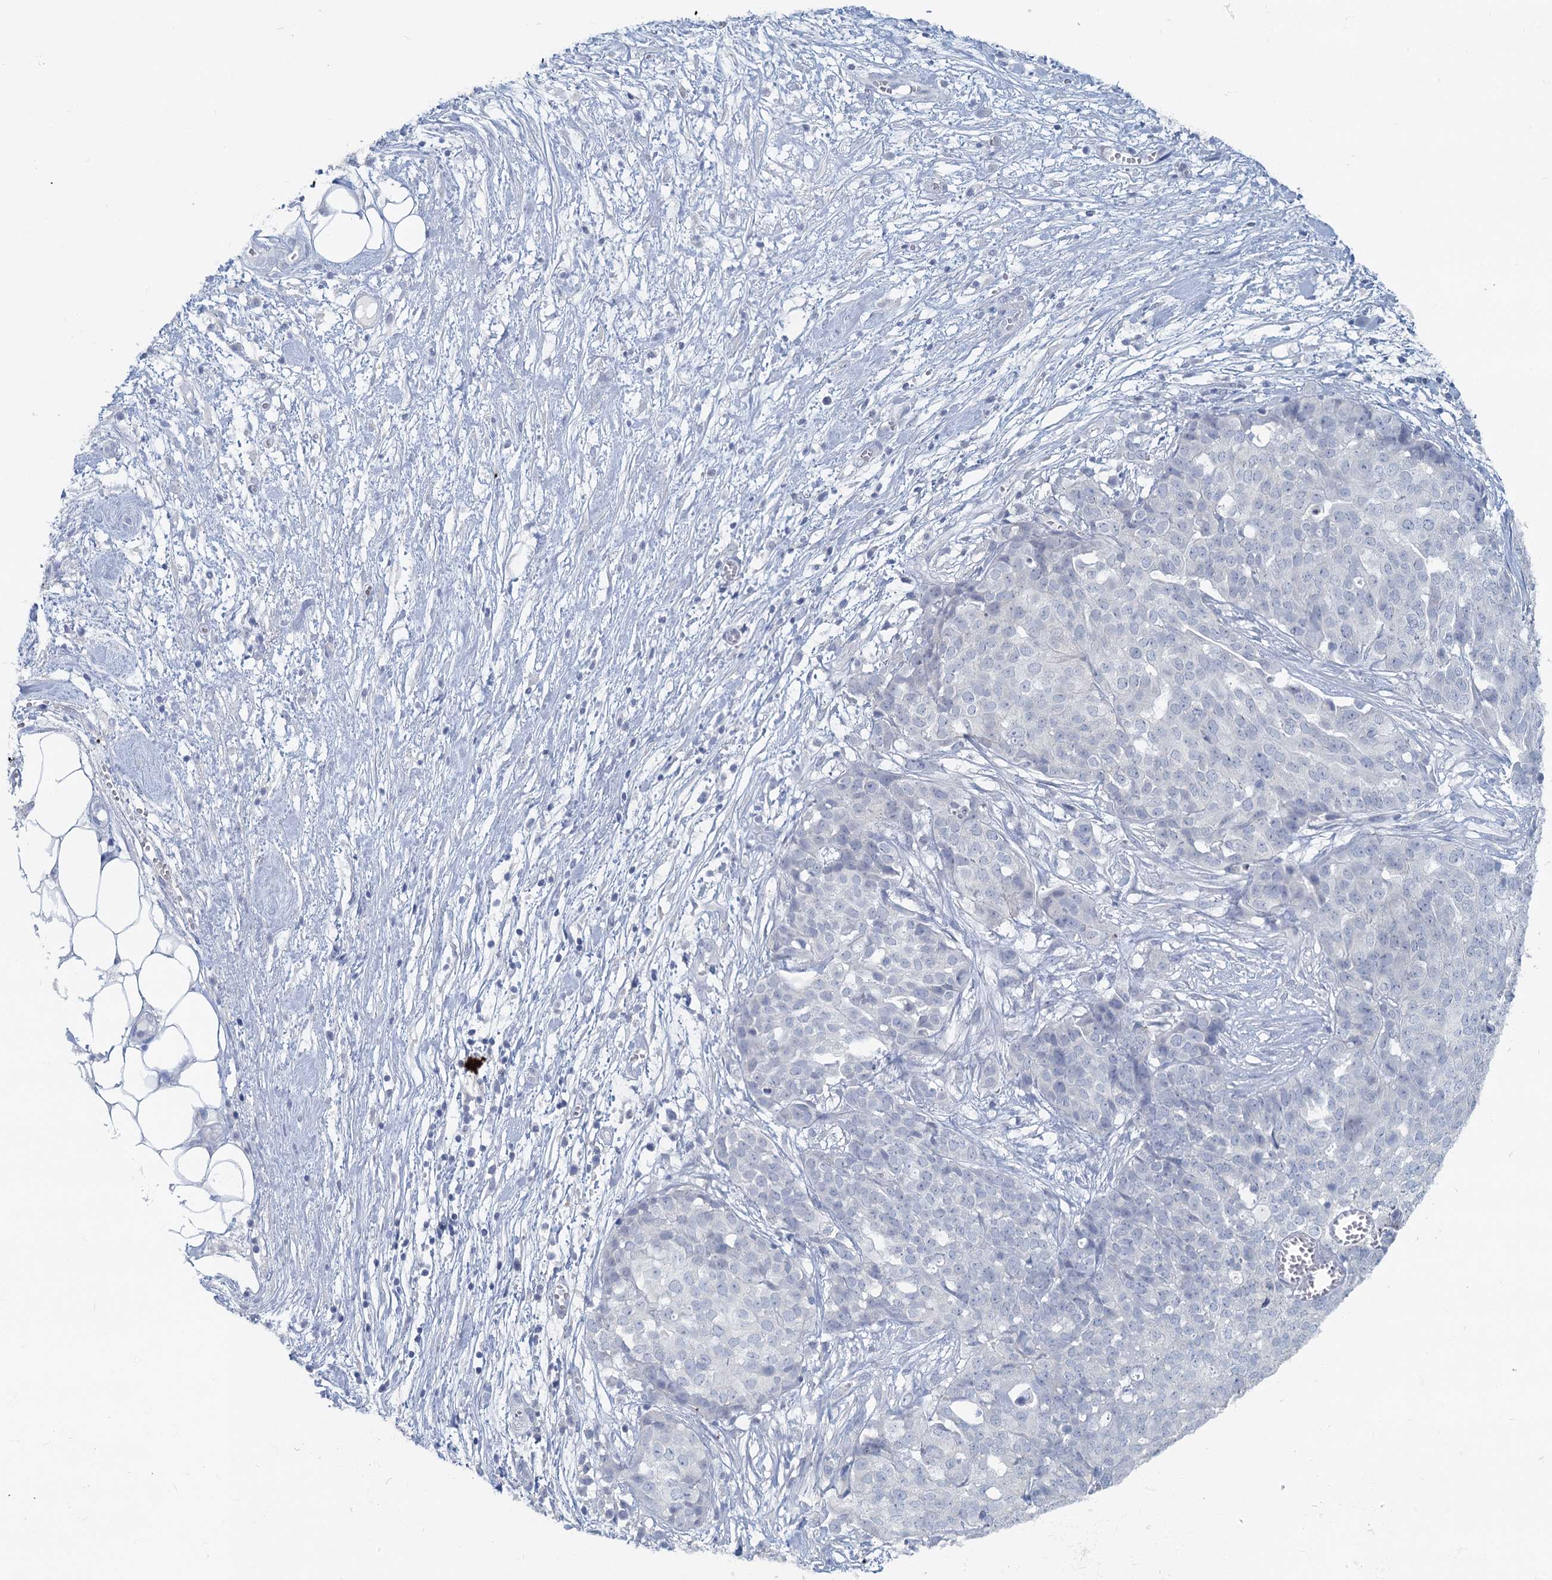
{"staining": {"intensity": "negative", "quantity": "none", "location": "none"}, "tissue": "ovarian cancer", "cell_type": "Tumor cells", "image_type": "cancer", "snomed": [{"axis": "morphology", "description": "Cystadenocarcinoma, serous, NOS"}, {"axis": "topography", "description": "Soft tissue"}, {"axis": "topography", "description": "Ovary"}], "caption": "Ovarian cancer stained for a protein using immunohistochemistry (IHC) demonstrates no expression tumor cells.", "gene": "CHGA", "patient": {"sex": "female", "age": 57}}